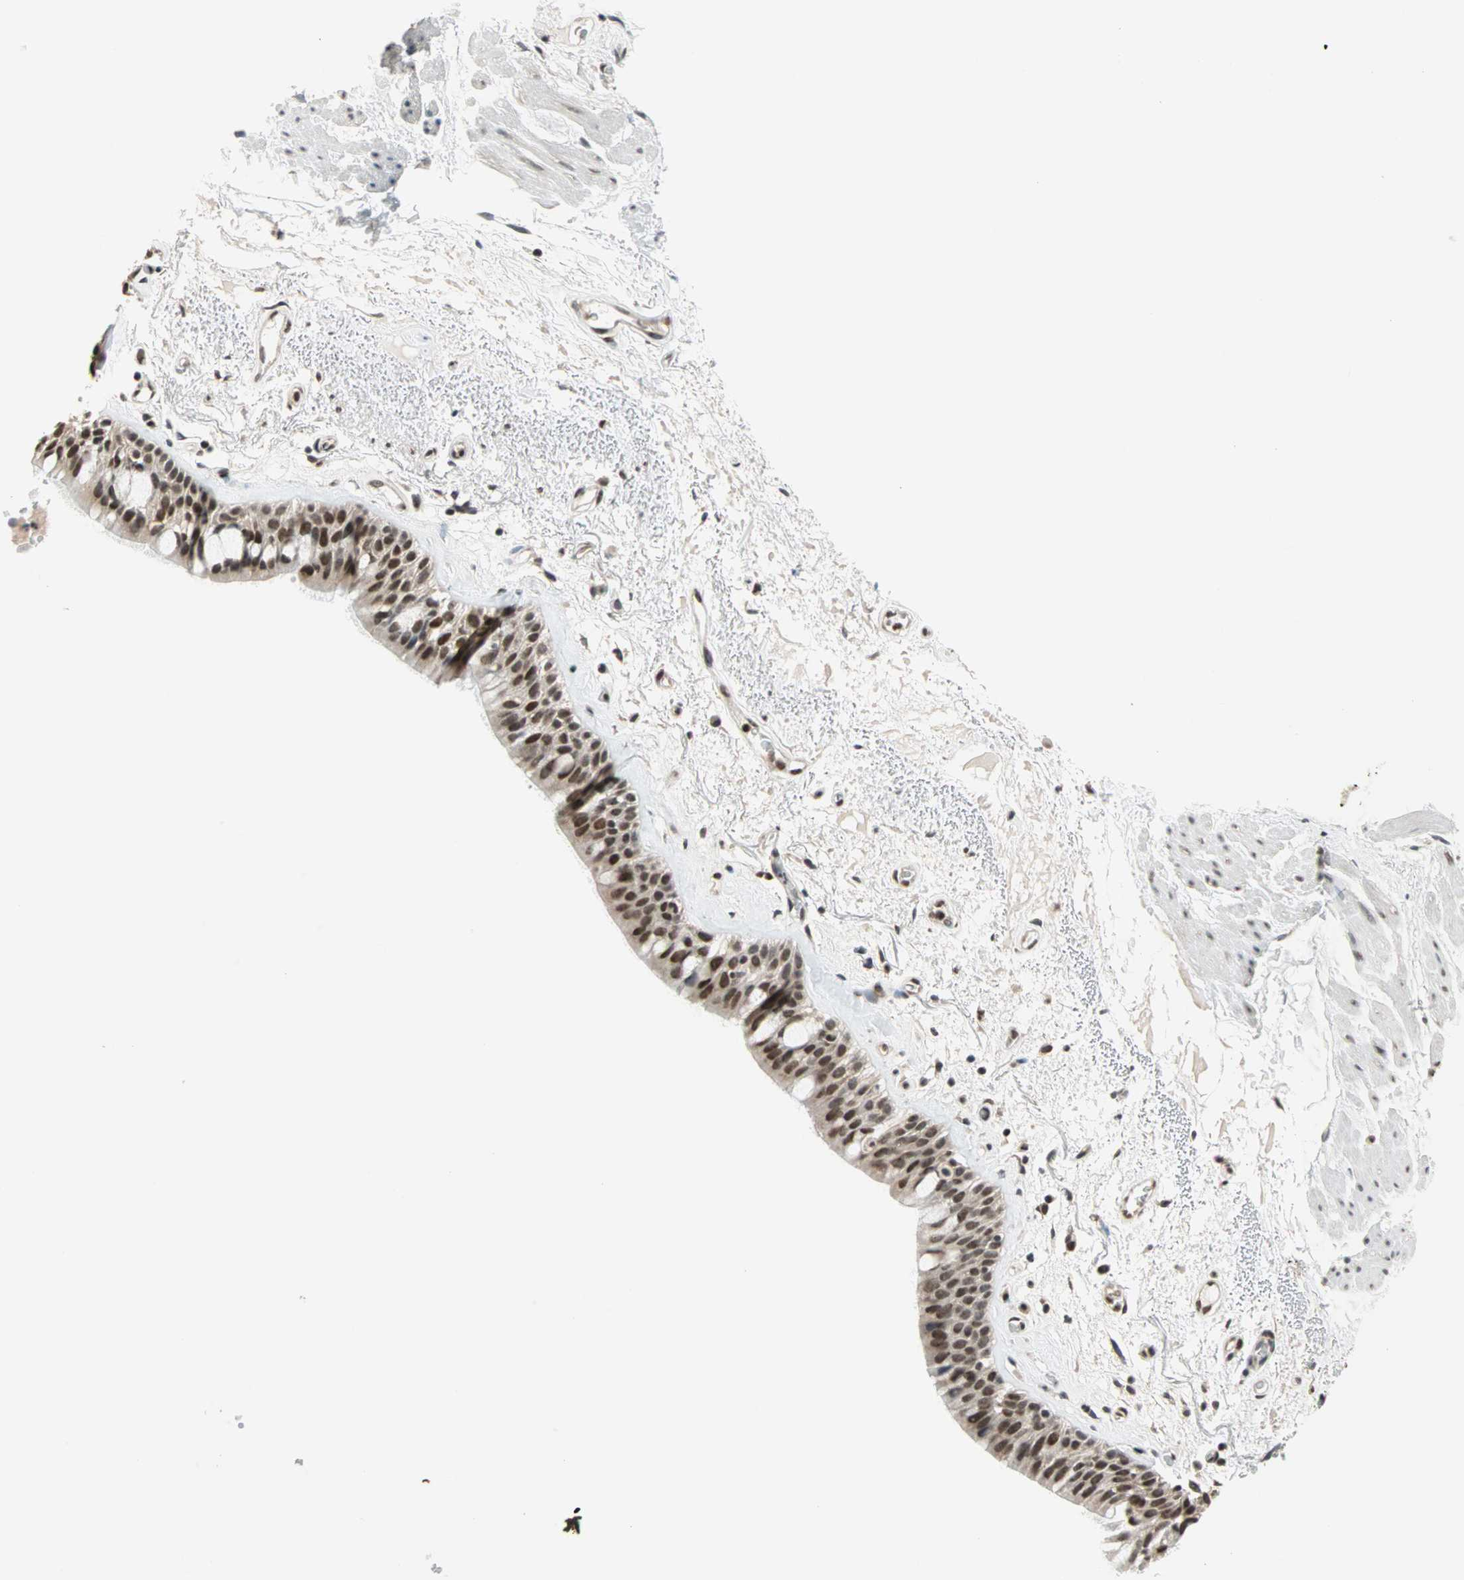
{"staining": {"intensity": "strong", "quantity": ">75%", "location": "nuclear"}, "tissue": "bronchus", "cell_type": "Respiratory epithelial cells", "image_type": "normal", "snomed": [{"axis": "morphology", "description": "Normal tissue, NOS"}, {"axis": "topography", "description": "Bronchus"}], "caption": "A high amount of strong nuclear staining is identified in about >75% of respiratory epithelial cells in benign bronchus. The staining was performed using DAB (3,3'-diaminobenzidine), with brown indicating positive protein expression. Nuclei are stained blue with hematoxylin.", "gene": "DAZAP1", "patient": {"sex": "male", "age": 66}}